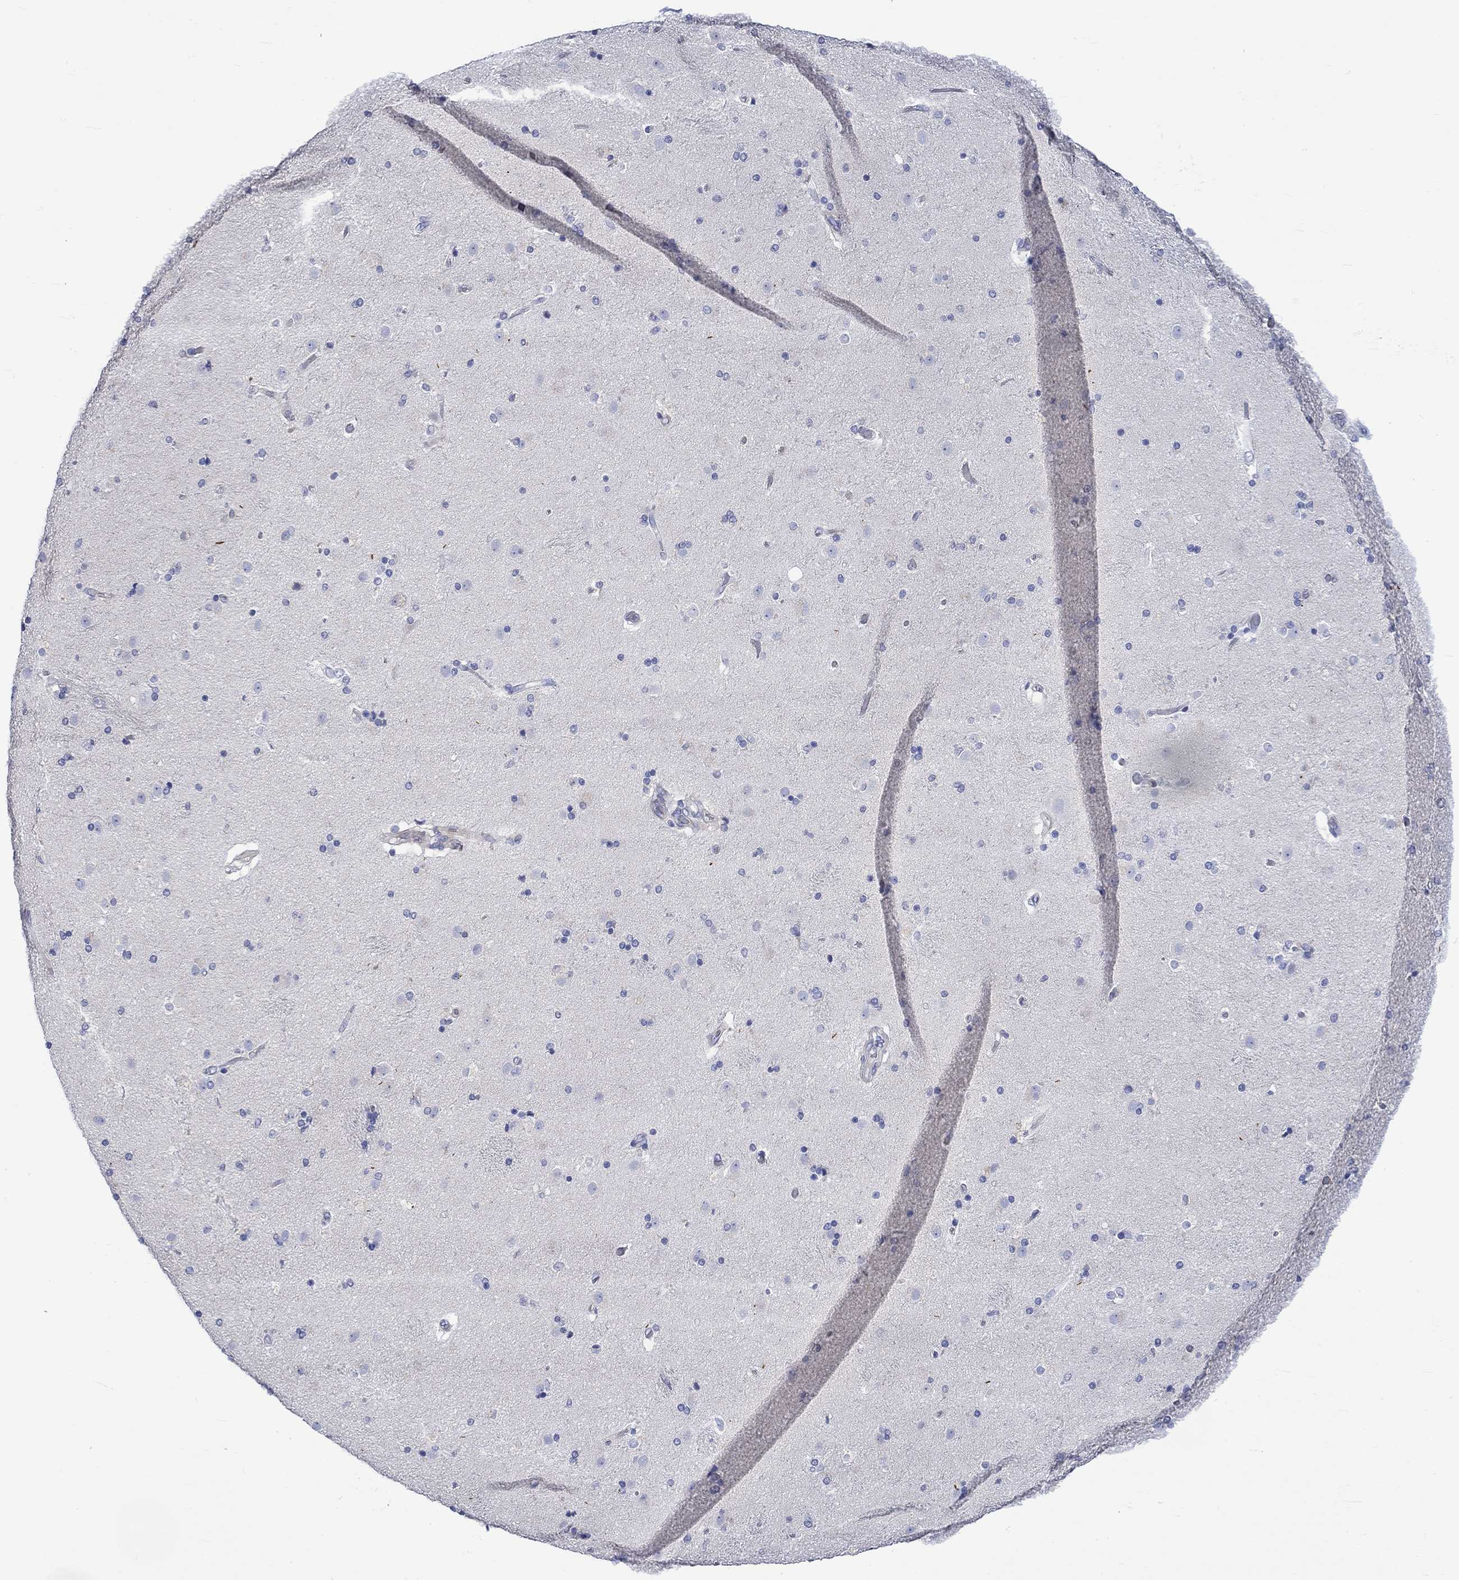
{"staining": {"intensity": "negative", "quantity": "none", "location": "none"}, "tissue": "caudate", "cell_type": "Glial cells", "image_type": "normal", "snomed": [{"axis": "morphology", "description": "Normal tissue, NOS"}, {"axis": "topography", "description": "Lateral ventricle wall"}], "caption": "Immunohistochemistry image of benign caudate stained for a protein (brown), which exhibits no positivity in glial cells.", "gene": "NRIP3", "patient": {"sex": "male", "age": 54}}